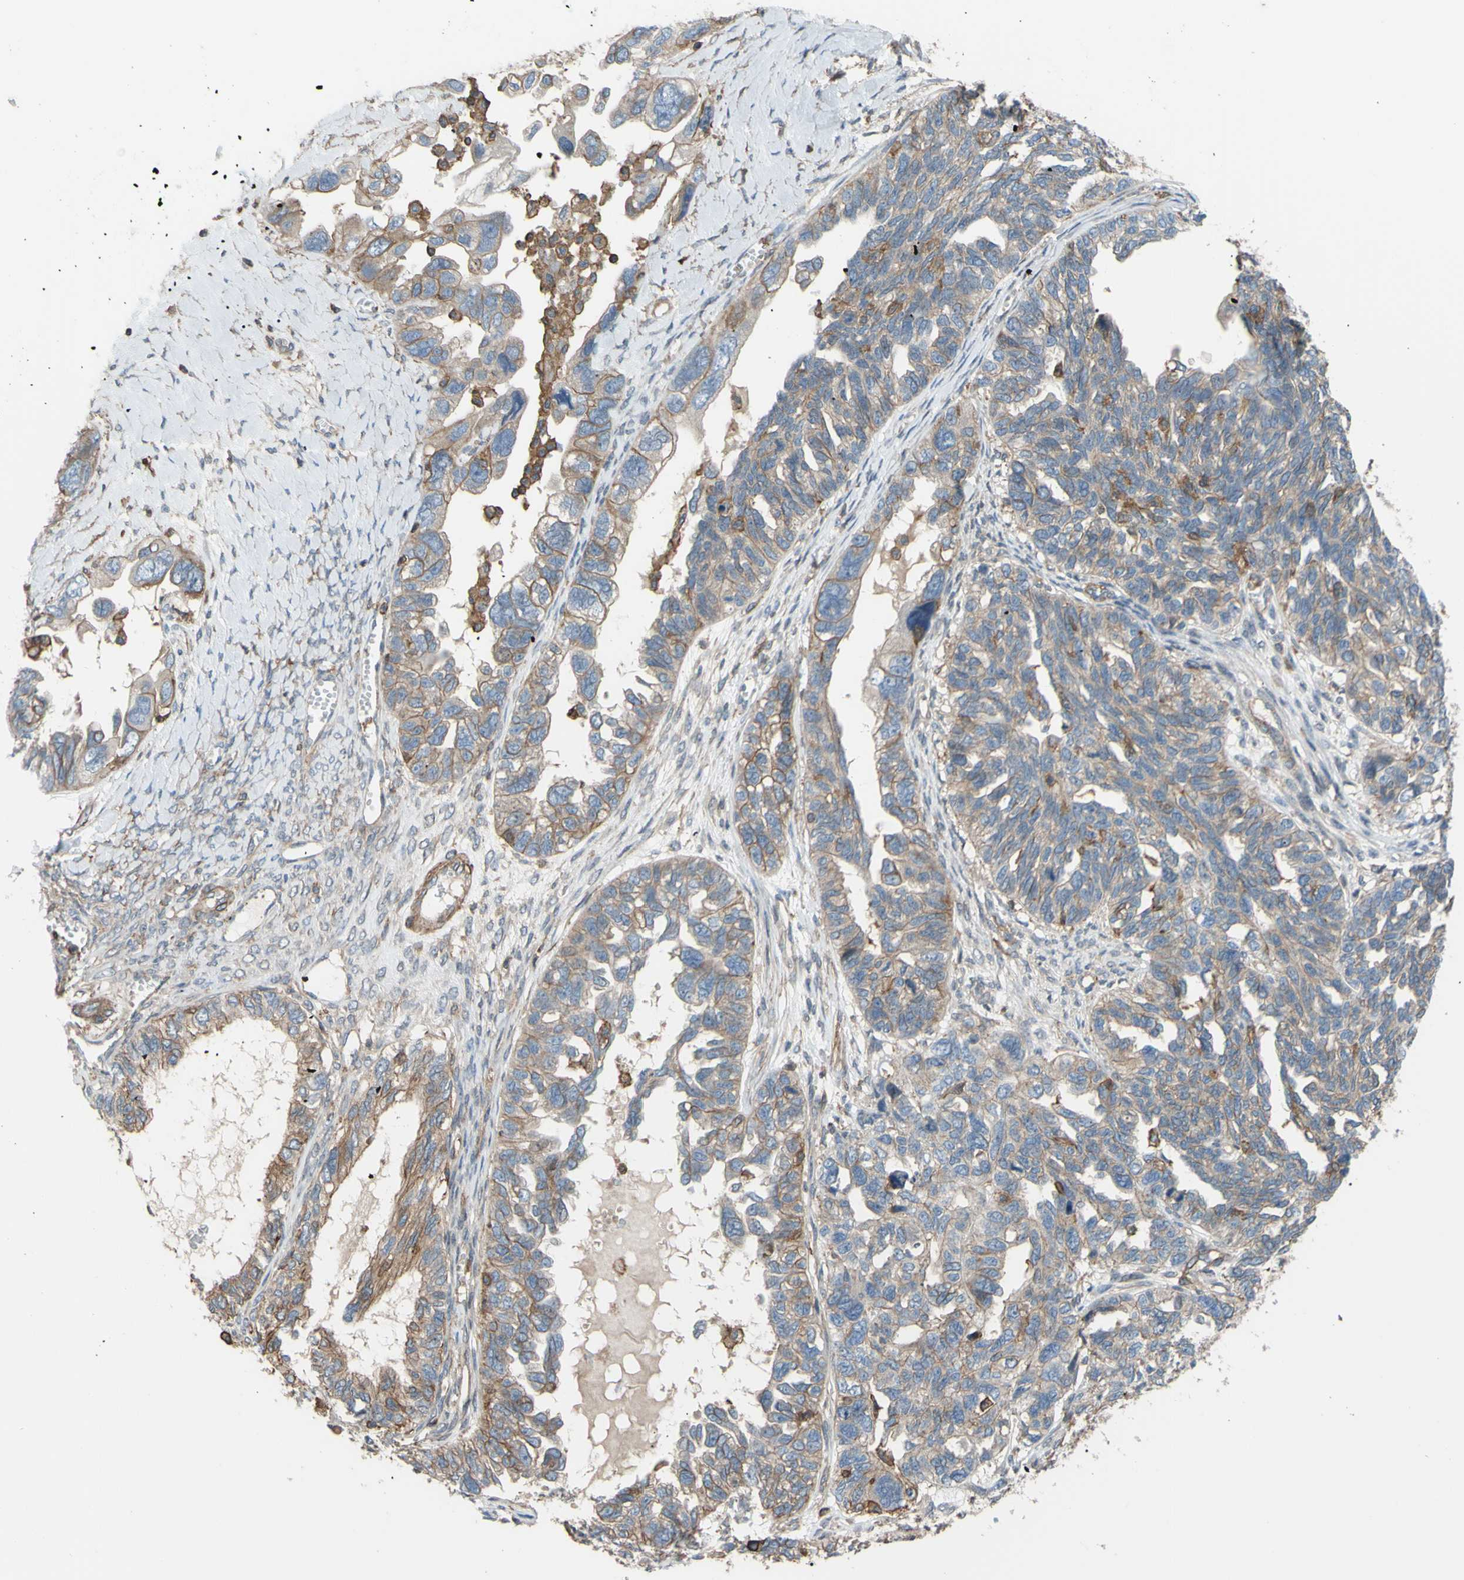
{"staining": {"intensity": "moderate", "quantity": "25%-75%", "location": "cytoplasmic/membranous"}, "tissue": "ovarian cancer", "cell_type": "Tumor cells", "image_type": "cancer", "snomed": [{"axis": "morphology", "description": "Cystadenocarcinoma, serous, NOS"}, {"axis": "topography", "description": "Ovary"}], "caption": "IHC photomicrograph of human ovarian cancer (serous cystadenocarcinoma) stained for a protein (brown), which shows medium levels of moderate cytoplasmic/membranous positivity in about 25%-75% of tumor cells.", "gene": "ADD3", "patient": {"sex": "female", "age": 79}}